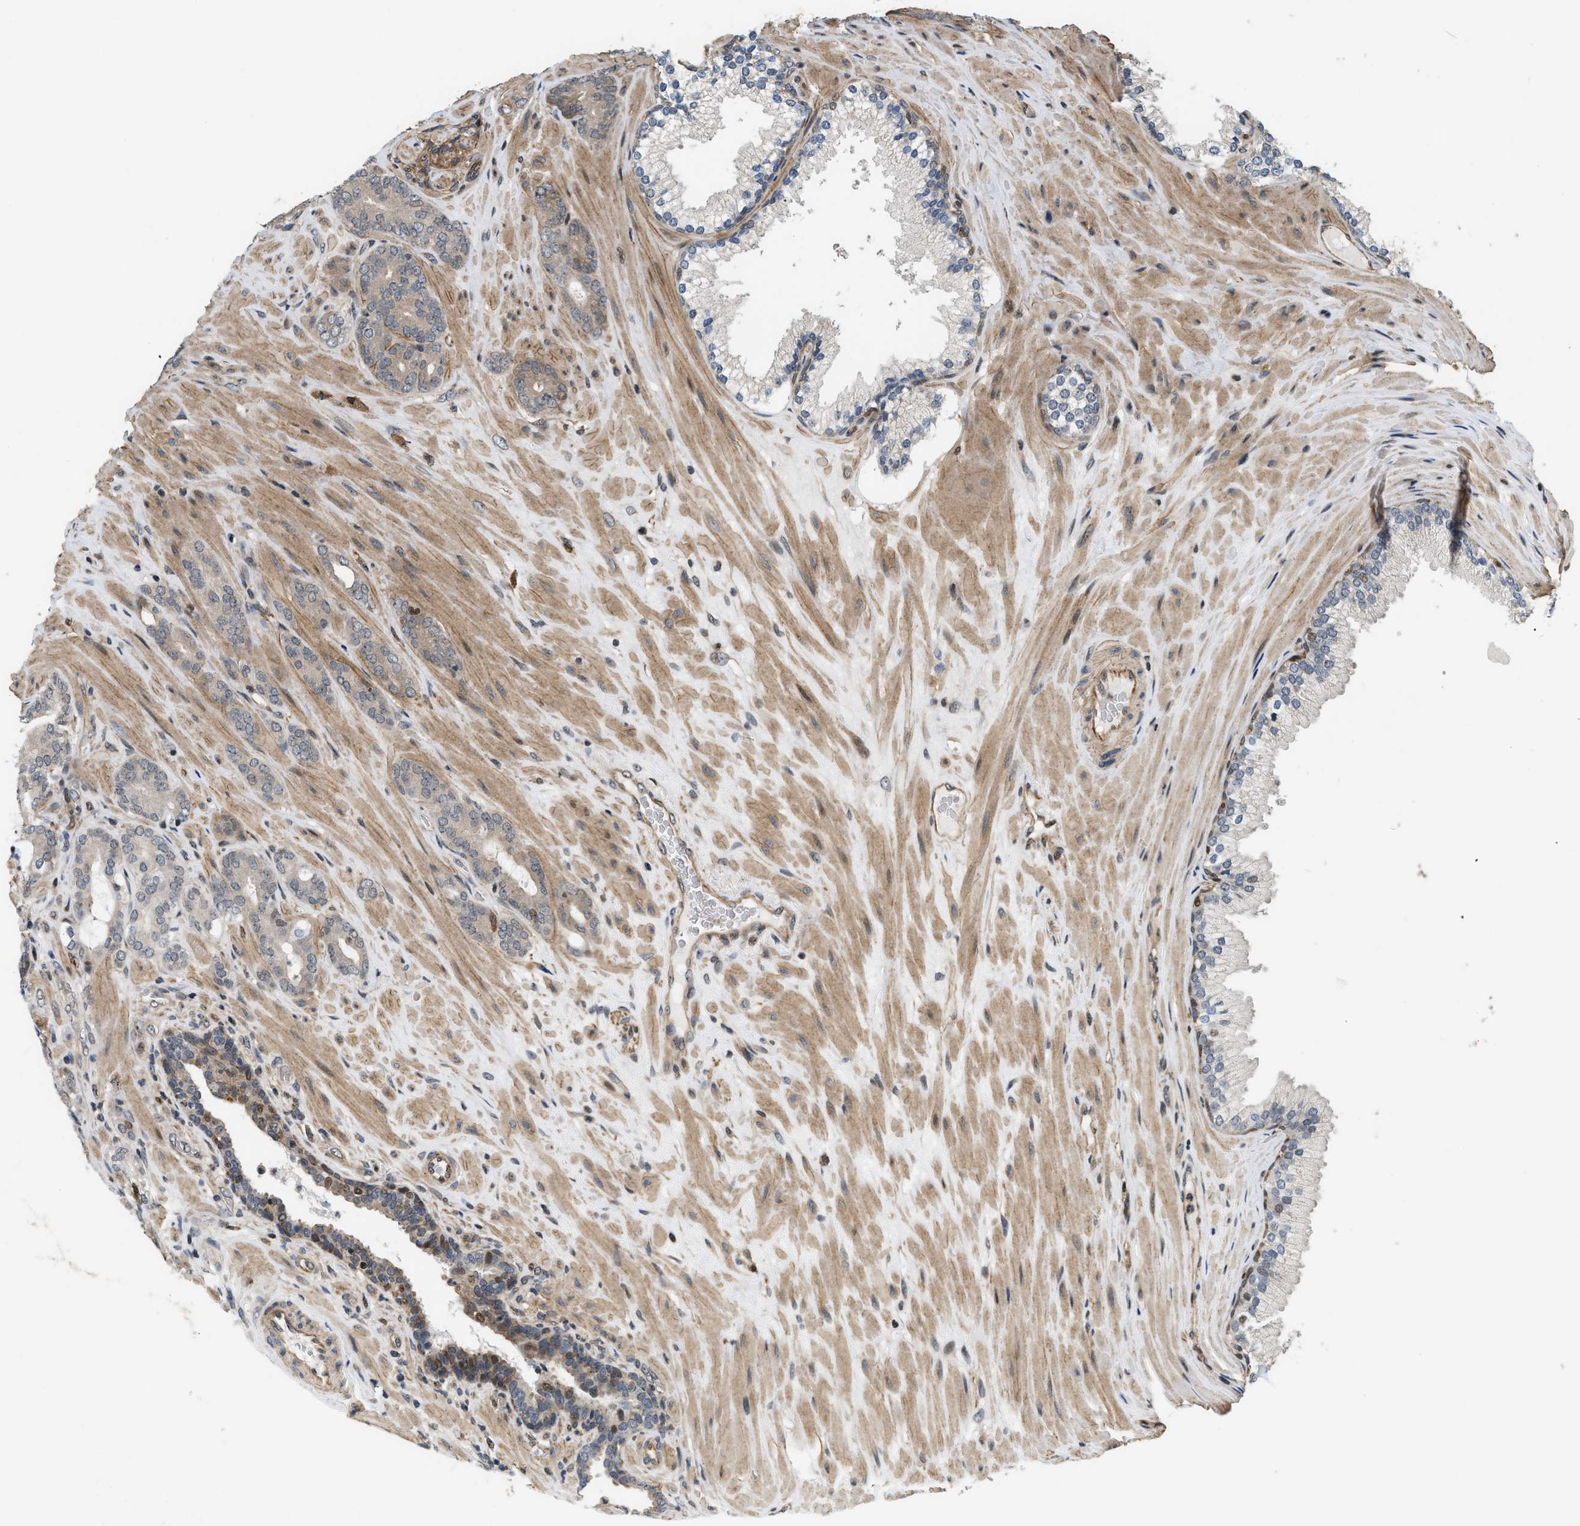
{"staining": {"intensity": "negative", "quantity": "none", "location": "none"}, "tissue": "prostate cancer", "cell_type": "Tumor cells", "image_type": "cancer", "snomed": [{"axis": "morphology", "description": "Adenocarcinoma, Low grade"}, {"axis": "topography", "description": "Prostate"}], "caption": "A micrograph of low-grade adenocarcinoma (prostate) stained for a protein demonstrates no brown staining in tumor cells.", "gene": "LTA4H", "patient": {"sex": "male", "age": 63}}